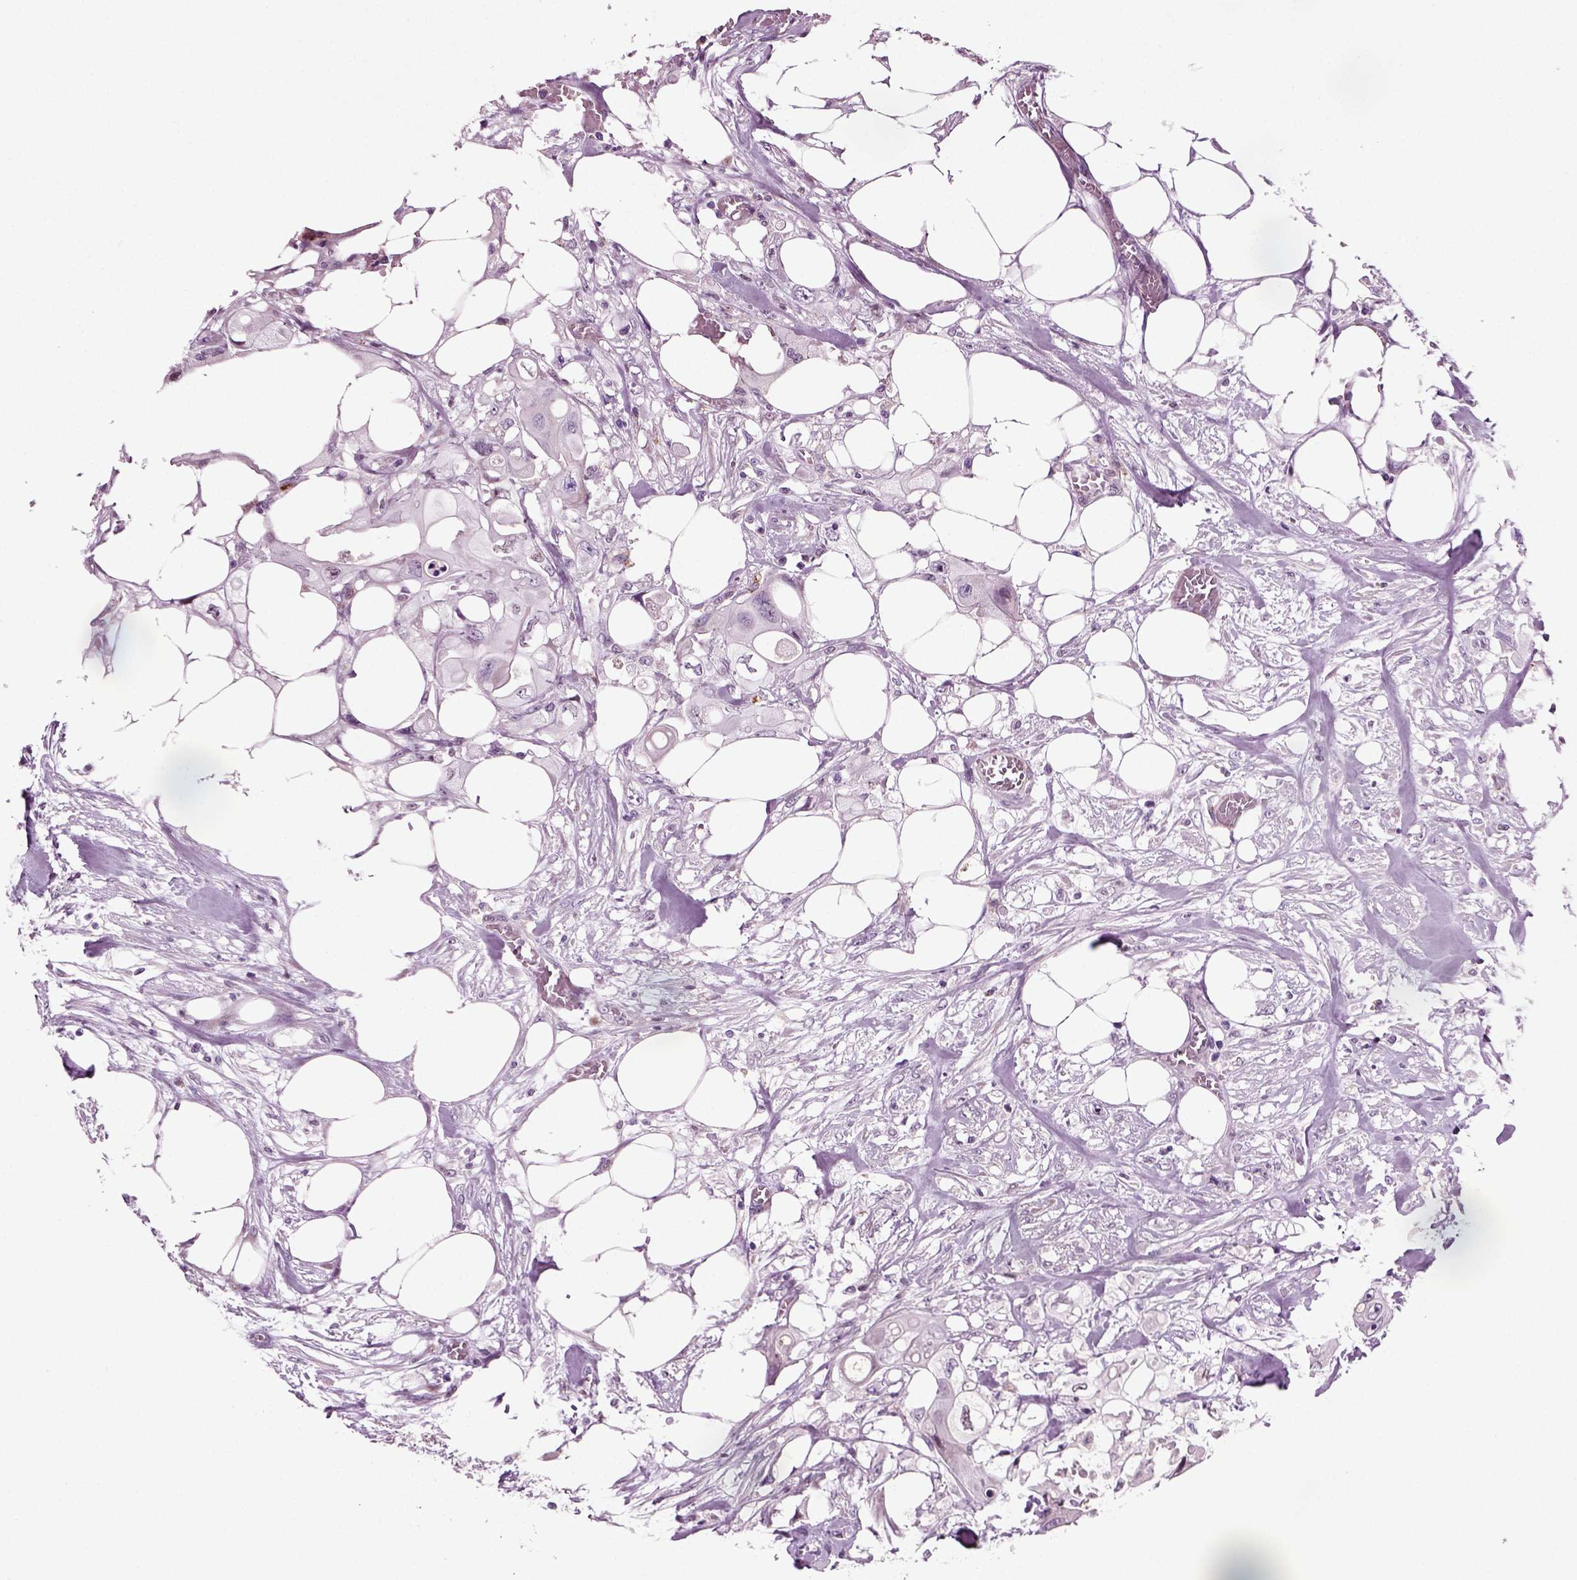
{"staining": {"intensity": "negative", "quantity": "none", "location": "none"}, "tissue": "colorectal cancer", "cell_type": "Tumor cells", "image_type": "cancer", "snomed": [{"axis": "morphology", "description": "Adenocarcinoma, NOS"}, {"axis": "topography", "description": "Rectum"}], "caption": "Histopathology image shows no protein staining in tumor cells of colorectal cancer tissue.", "gene": "ARID3A", "patient": {"sex": "male", "age": 63}}